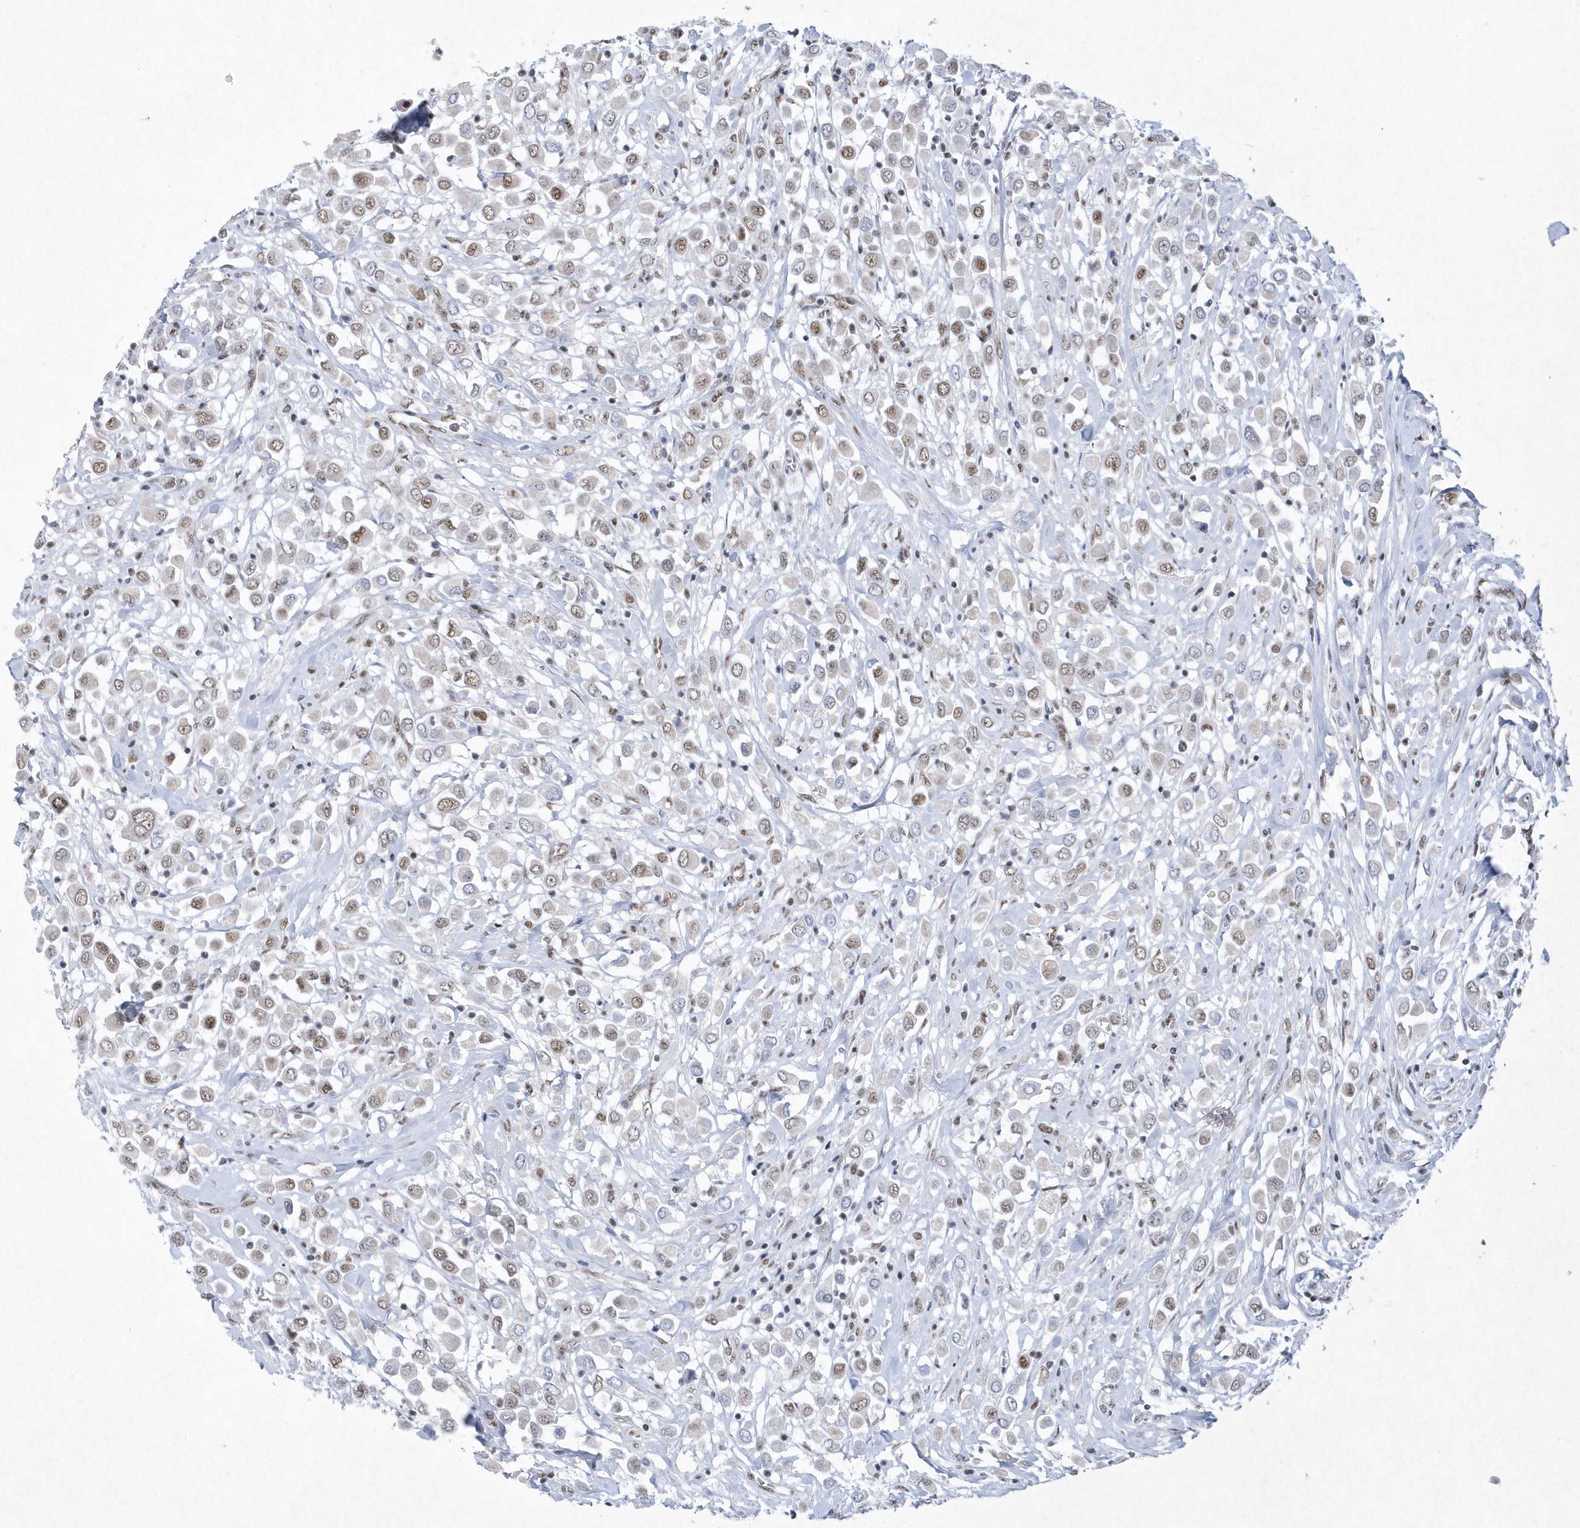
{"staining": {"intensity": "moderate", "quantity": "25%-75%", "location": "nuclear"}, "tissue": "breast cancer", "cell_type": "Tumor cells", "image_type": "cancer", "snomed": [{"axis": "morphology", "description": "Duct carcinoma"}, {"axis": "topography", "description": "Breast"}], "caption": "Immunohistochemistry of breast cancer (intraductal carcinoma) reveals medium levels of moderate nuclear staining in approximately 25%-75% of tumor cells. (Brightfield microscopy of DAB IHC at high magnification).", "gene": "DCLRE1A", "patient": {"sex": "female", "age": 61}}